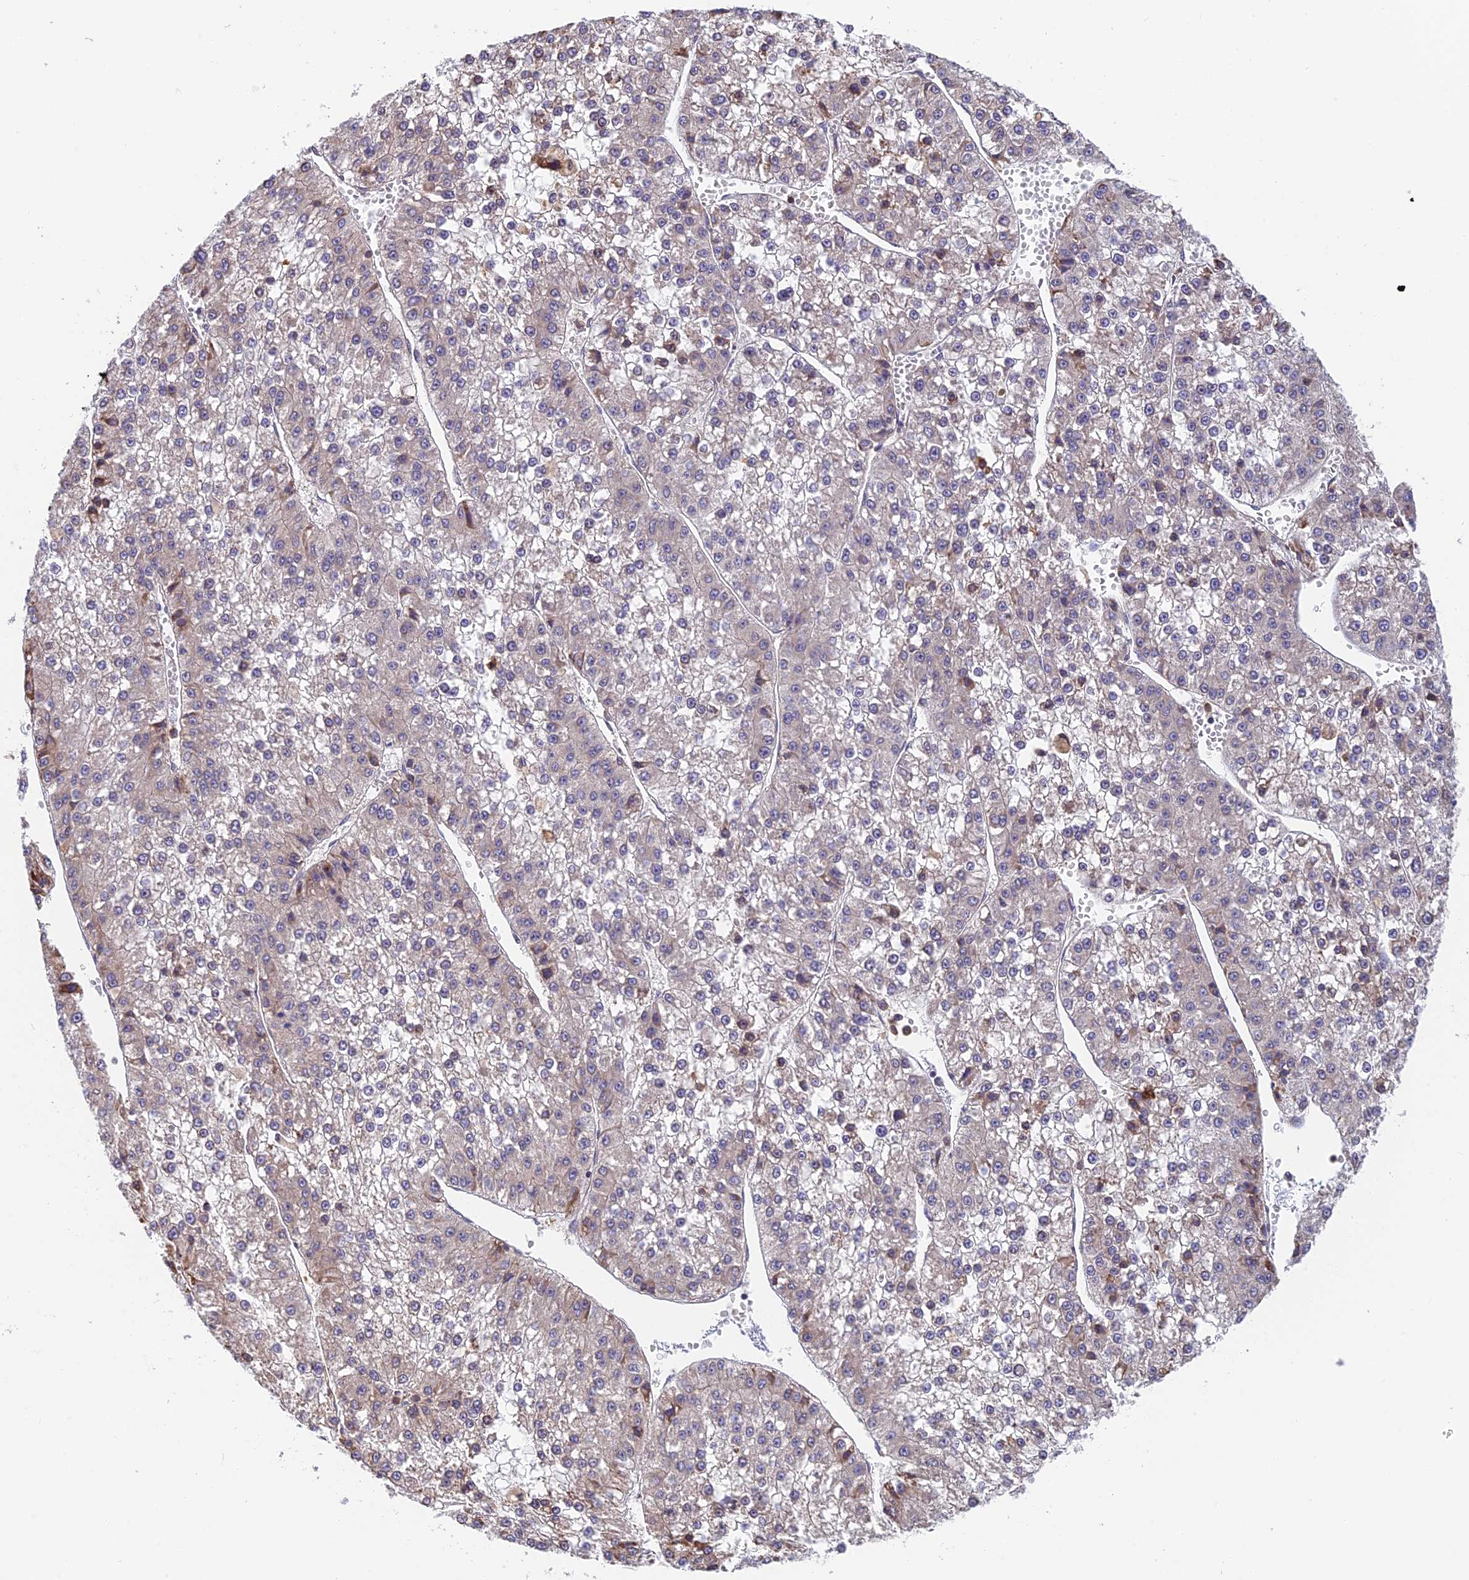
{"staining": {"intensity": "negative", "quantity": "none", "location": "none"}, "tissue": "liver cancer", "cell_type": "Tumor cells", "image_type": "cancer", "snomed": [{"axis": "morphology", "description": "Carcinoma, Hepatocellular, NOS"}, {"axis": "topography", "description": "Liver"}], "caption": "Liver cancer was stained to show a protein in brown. There is no significant staining in tumor cells. Brightfield microscopy of immunohistochemistry (IHC) stained with DAB (3,3'-diaminobenzidine) (brown) and hematoxylin (blue), captured at high magnification.", "gene": "IPO5", "patient": {"sex": "female", "age": 73}}